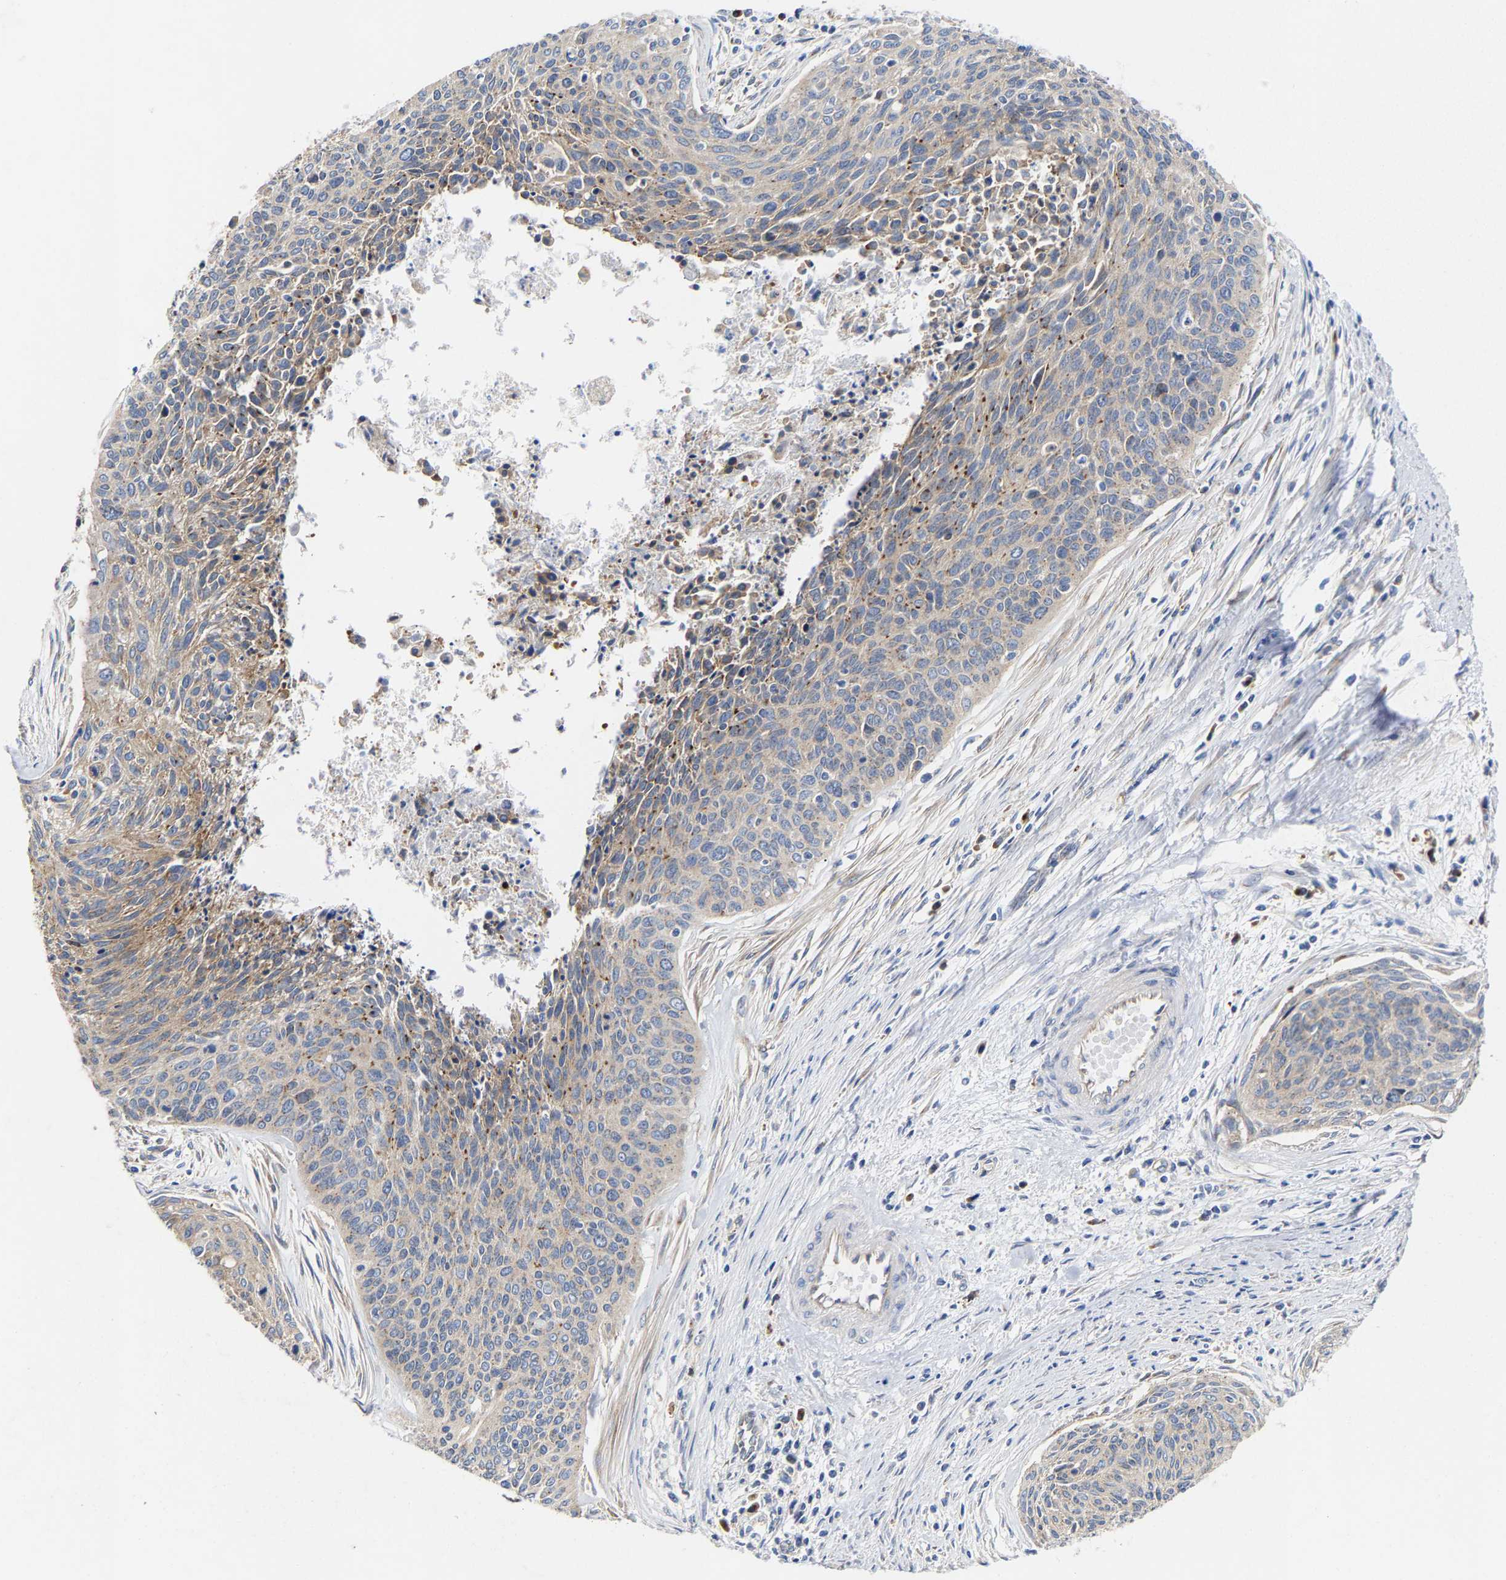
{"staining": {"intensity": "moderate", "quantity": "25%-75%", "location": "cytoplasmic/membranous"}, "tissue": "cervical cancer", "cell_type": "Tumor cells", "image_type": "cancer", "snomed": [{"axis": "morphology", "description": "Squamous cell carcinoma, NOS"}, {"axis": "topography", "description": "Cervix"}], "caption": "Immunohistochemistry (IHC) micrograph of neoplastic tissue: human cervical cancer (squamous cell carcinoma) stained using IHC shows medium levels of moderate protein expression localized specifically in the cytoplasmic/membranous of tumor cells, appearing as a cytoplasmic/membranous brown color.", "gene": "PPP1R15A", "patient": {"sex": "female", "age": 55}}